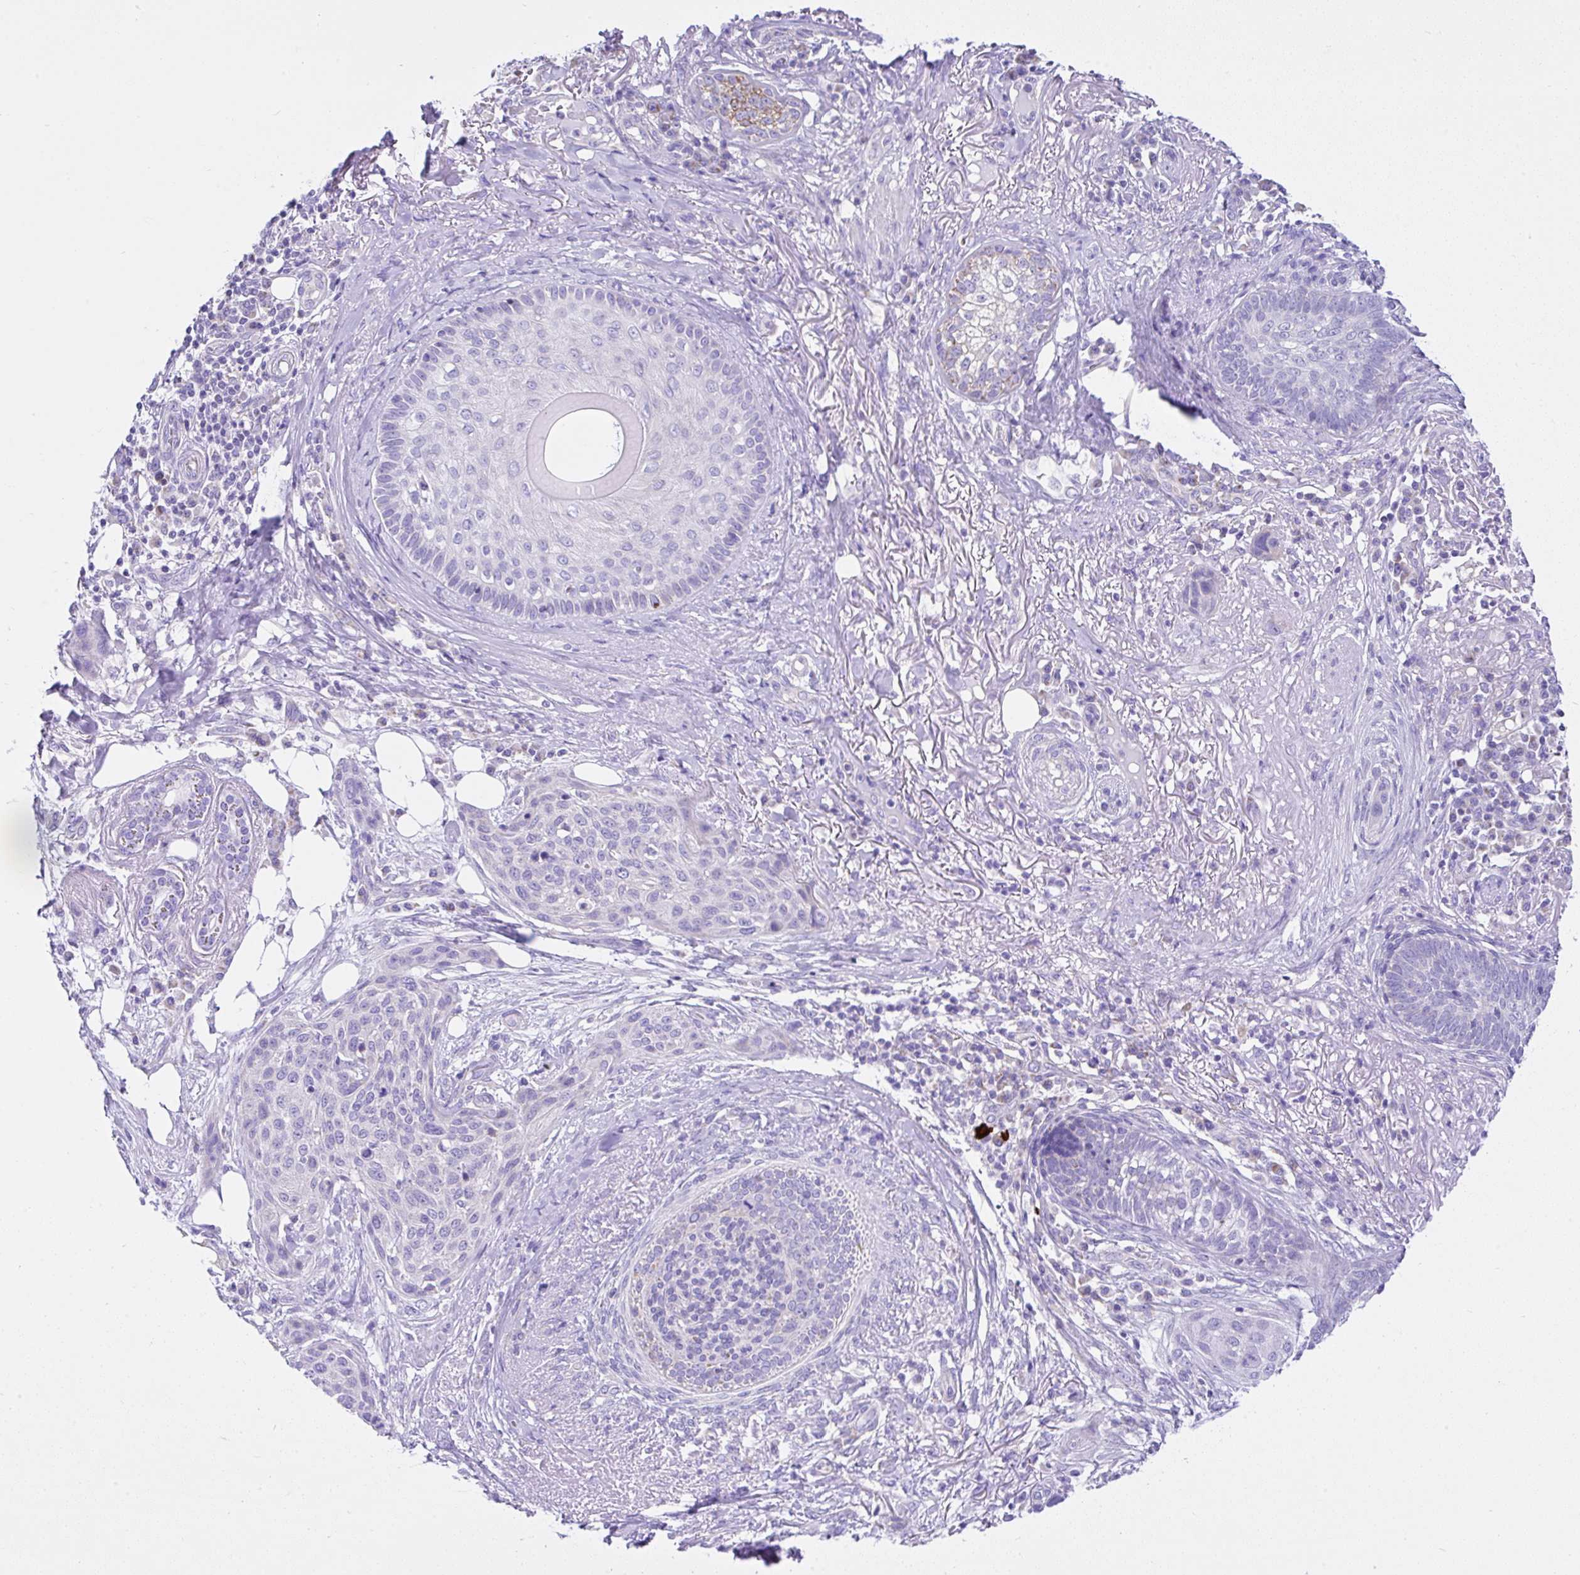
{"staining": {"intensity": "negative", "quantity": "none", "location": "none"}, "tissue": "skin cancer", "cell_type": "Tumor cells", "image_type": "cancer", "snomed": [{"axis": "morphology", "description": "Squamous cell carcinoma, NOS"}, {"axis": "topography", "description": "Skin"}], "caption": "This is a histopathology image of immunohistochemistry (IHC) staining of skin squamous cell carcinoma, which shows no positivity in tumor cells. (Immunohistochemistry (ihc), brightfield microscopy, high magnification).", "gene": "SLC13A1", "patient": {"sex": "female", "age": 87}}